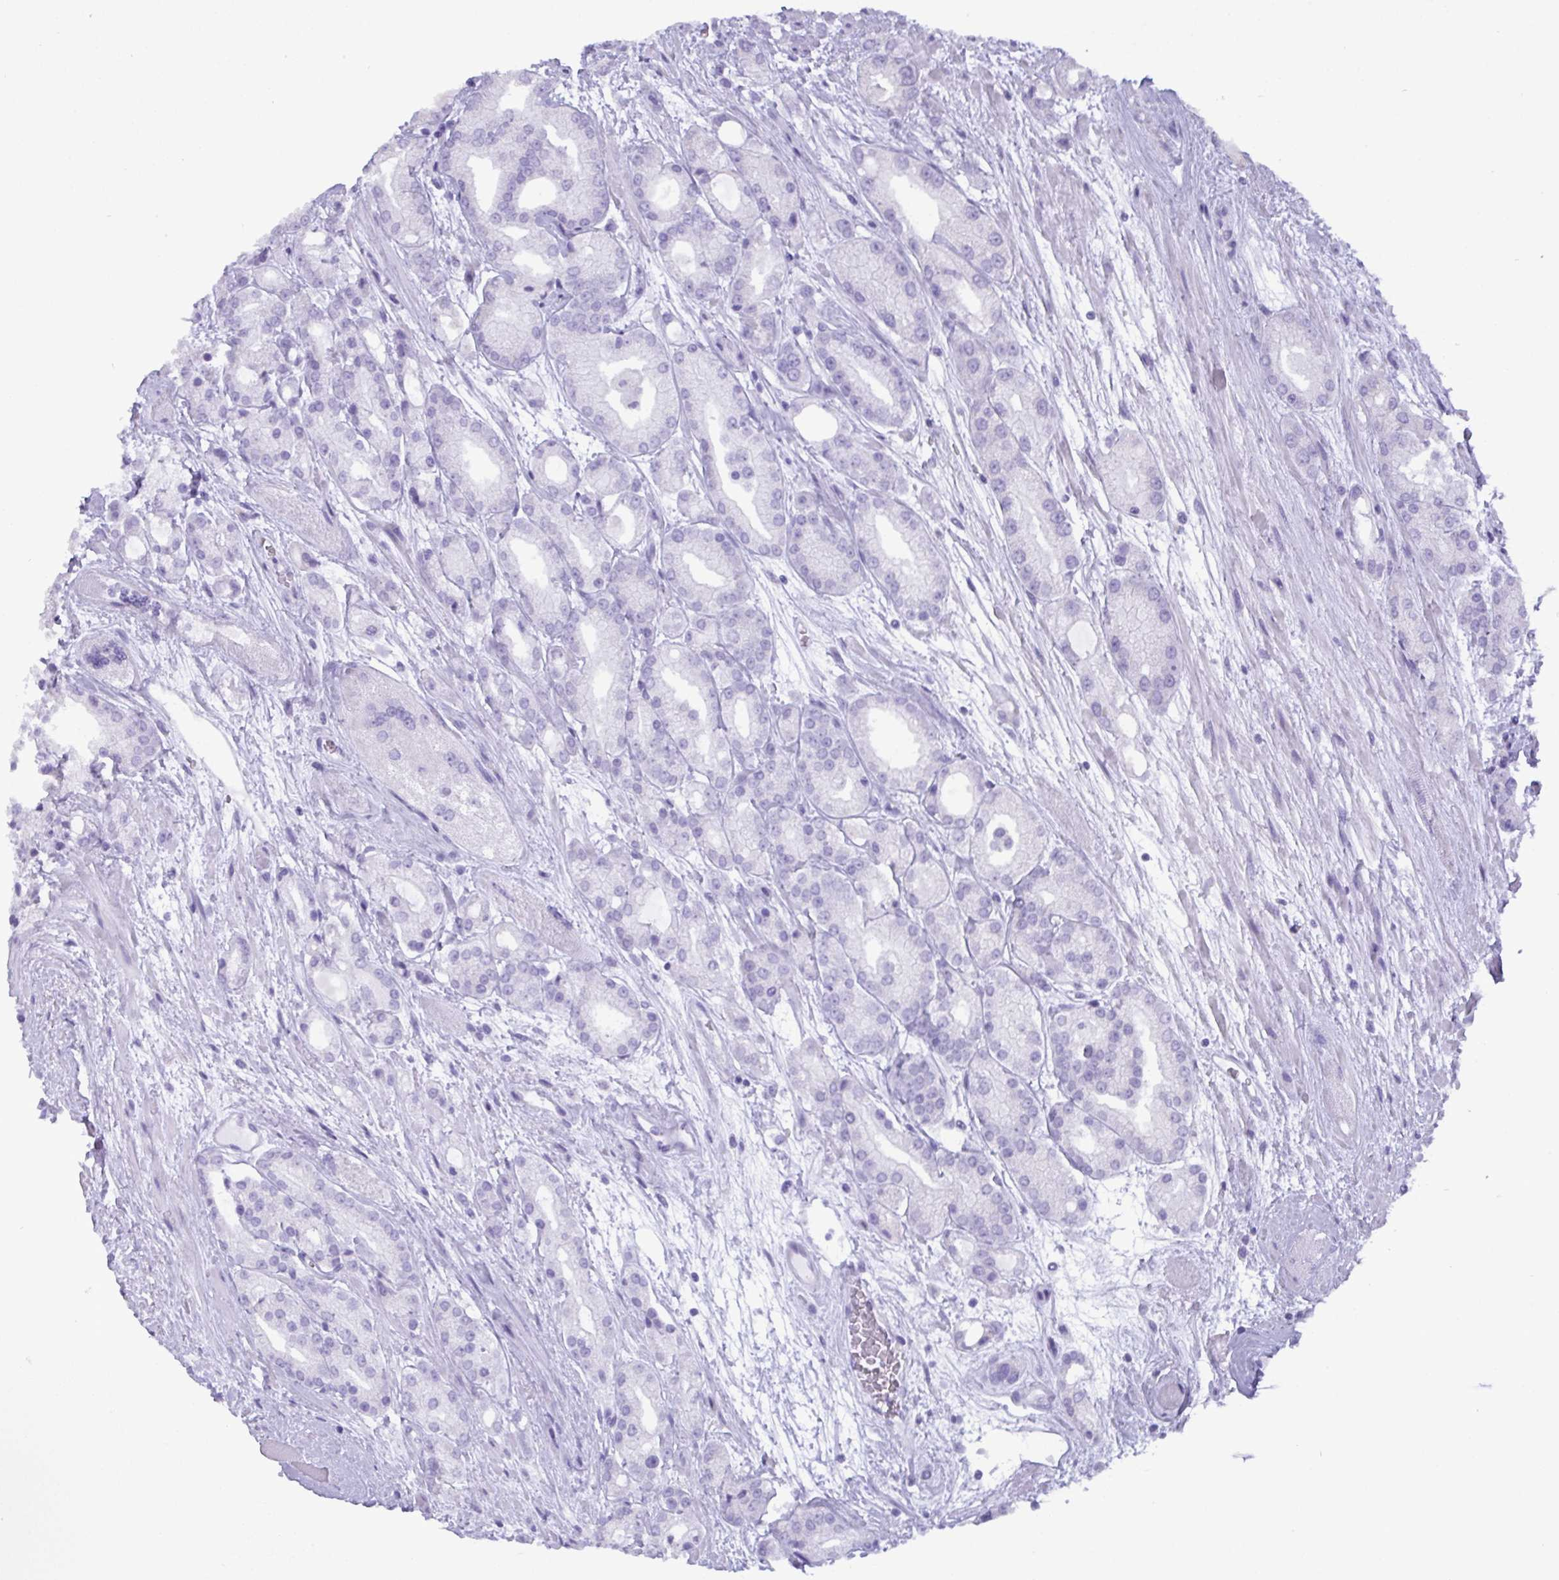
{"staining": {"intensity": "negative", "quantity": "none", "location": "none"}, "tissue": "prostate cancer", "cell_type": "Tumor cells", "image_type": "cancer", "snomed": [{"axis": "morphology", "description": "Adenocarcinoma, High grade"}, {"axis": "topography", "description": "Prostate"}], "caption": "Protein analysis of prostate cancer (high-grade adenocarcinoma) reveals no significant positivity in tumor cells.", "gene": "C4orf33", "patient": {"sex": "male", "age": 67}}